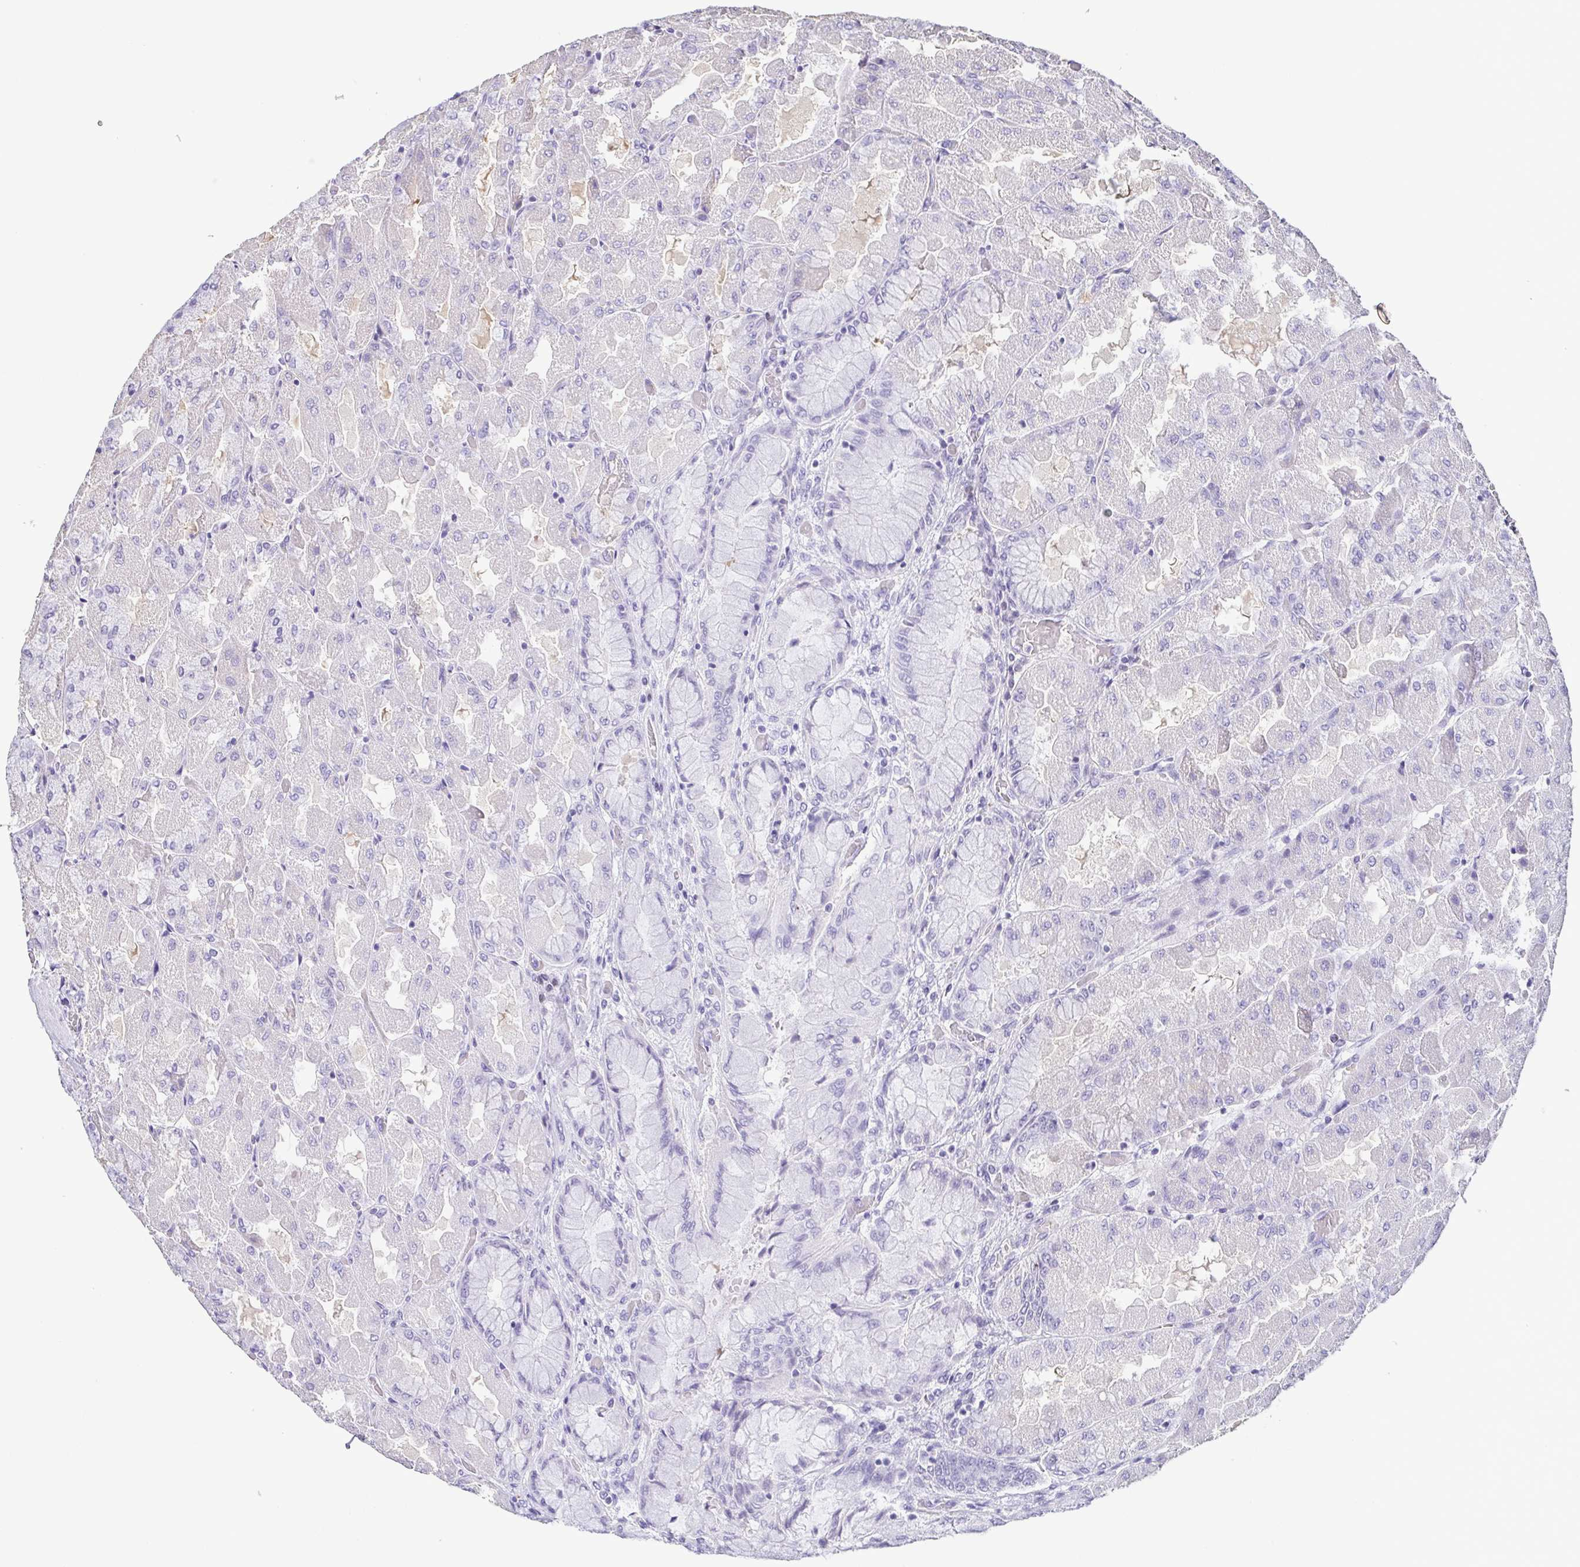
{"staining": {"intensity": "negative", "quantity": "none", "location": "none"}, "tissue": "stomach", "cell_type": "Glandular cells", "image_type": "normal", "snomed": [{"axis": "morphology", "description": "Normal tissue, NOS"}, {"axis": "topography", "description": "Stomach"}], "caption": "Immunohistochemistry micrograph of normal human stomach stained for a protein (brown), which displays no positivity in glandular cells.", "gene": "TCF3", "patient": {"sex": "female", "age": 61}}